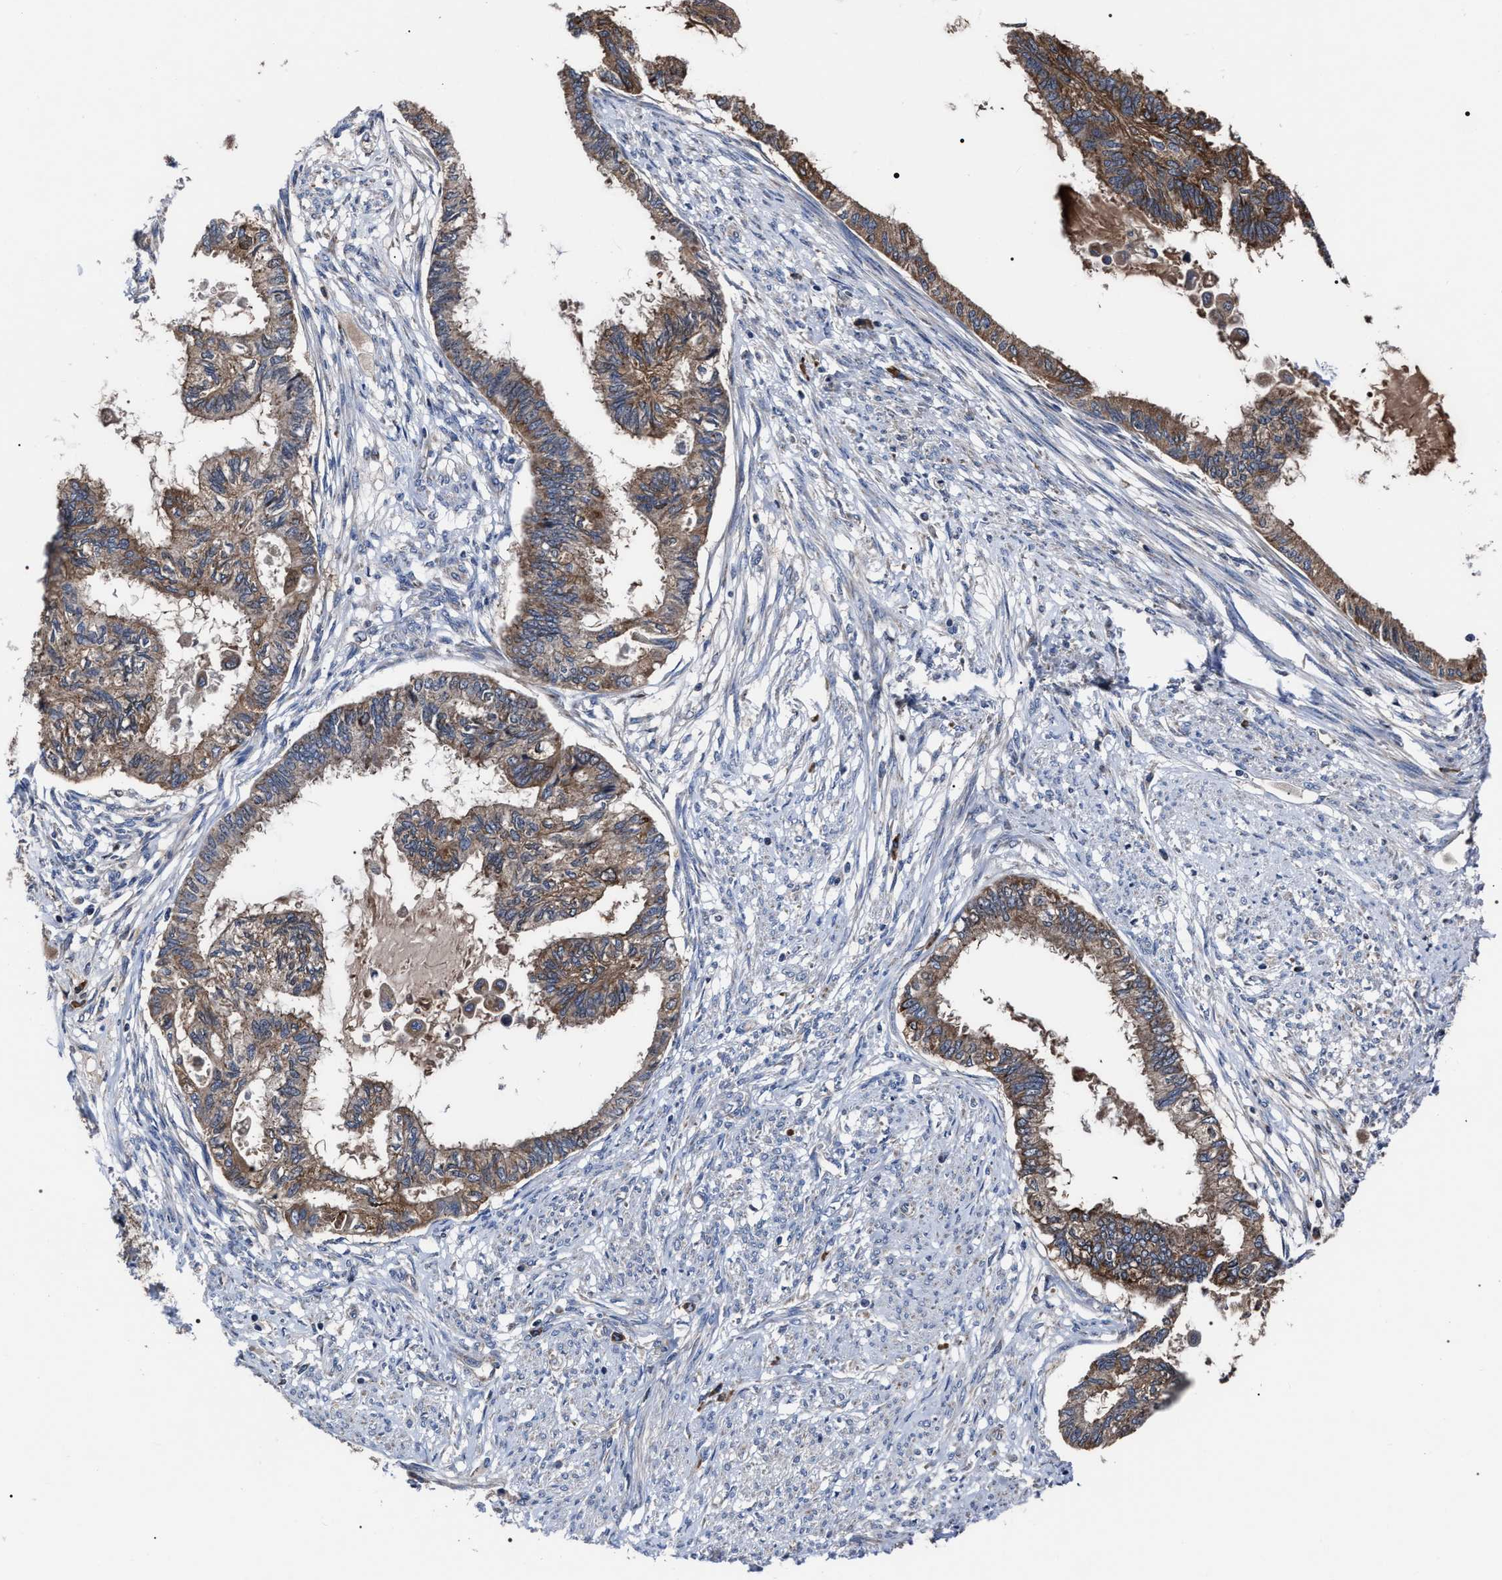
{"staining": {"intensity": "moderate", "quantity": ">75%", "location": "cytoplasmic/membranous"}, "tissue": "cervical cancer", "cell_type": "Tumor cells", "image_type": "cancer", "snomed": [{"axis": "morphology", "description": "Normal tissue, NOS"}, {"axis": "morphology", "description": "Adenocarcinoma, NOS"}, {"axis": "topography", "description": "Cervix"}, {"axis": "topography", "description": "Endometrium"}], "caption": "DAB (3,3'-diaminobenzidine) immunohistochemical staining of human cervical cancer (adenocarcinoma) reveals moderate cytoplasmic/membranous protein positivity in about >75% of tumor cells. The staining is performed using DAB brown chromogen to label protein expression. The nuclei are counter-stained blue using hematoxylin.", "gene": "MACC1", "patient": {"sex": "female", "age": 86}}